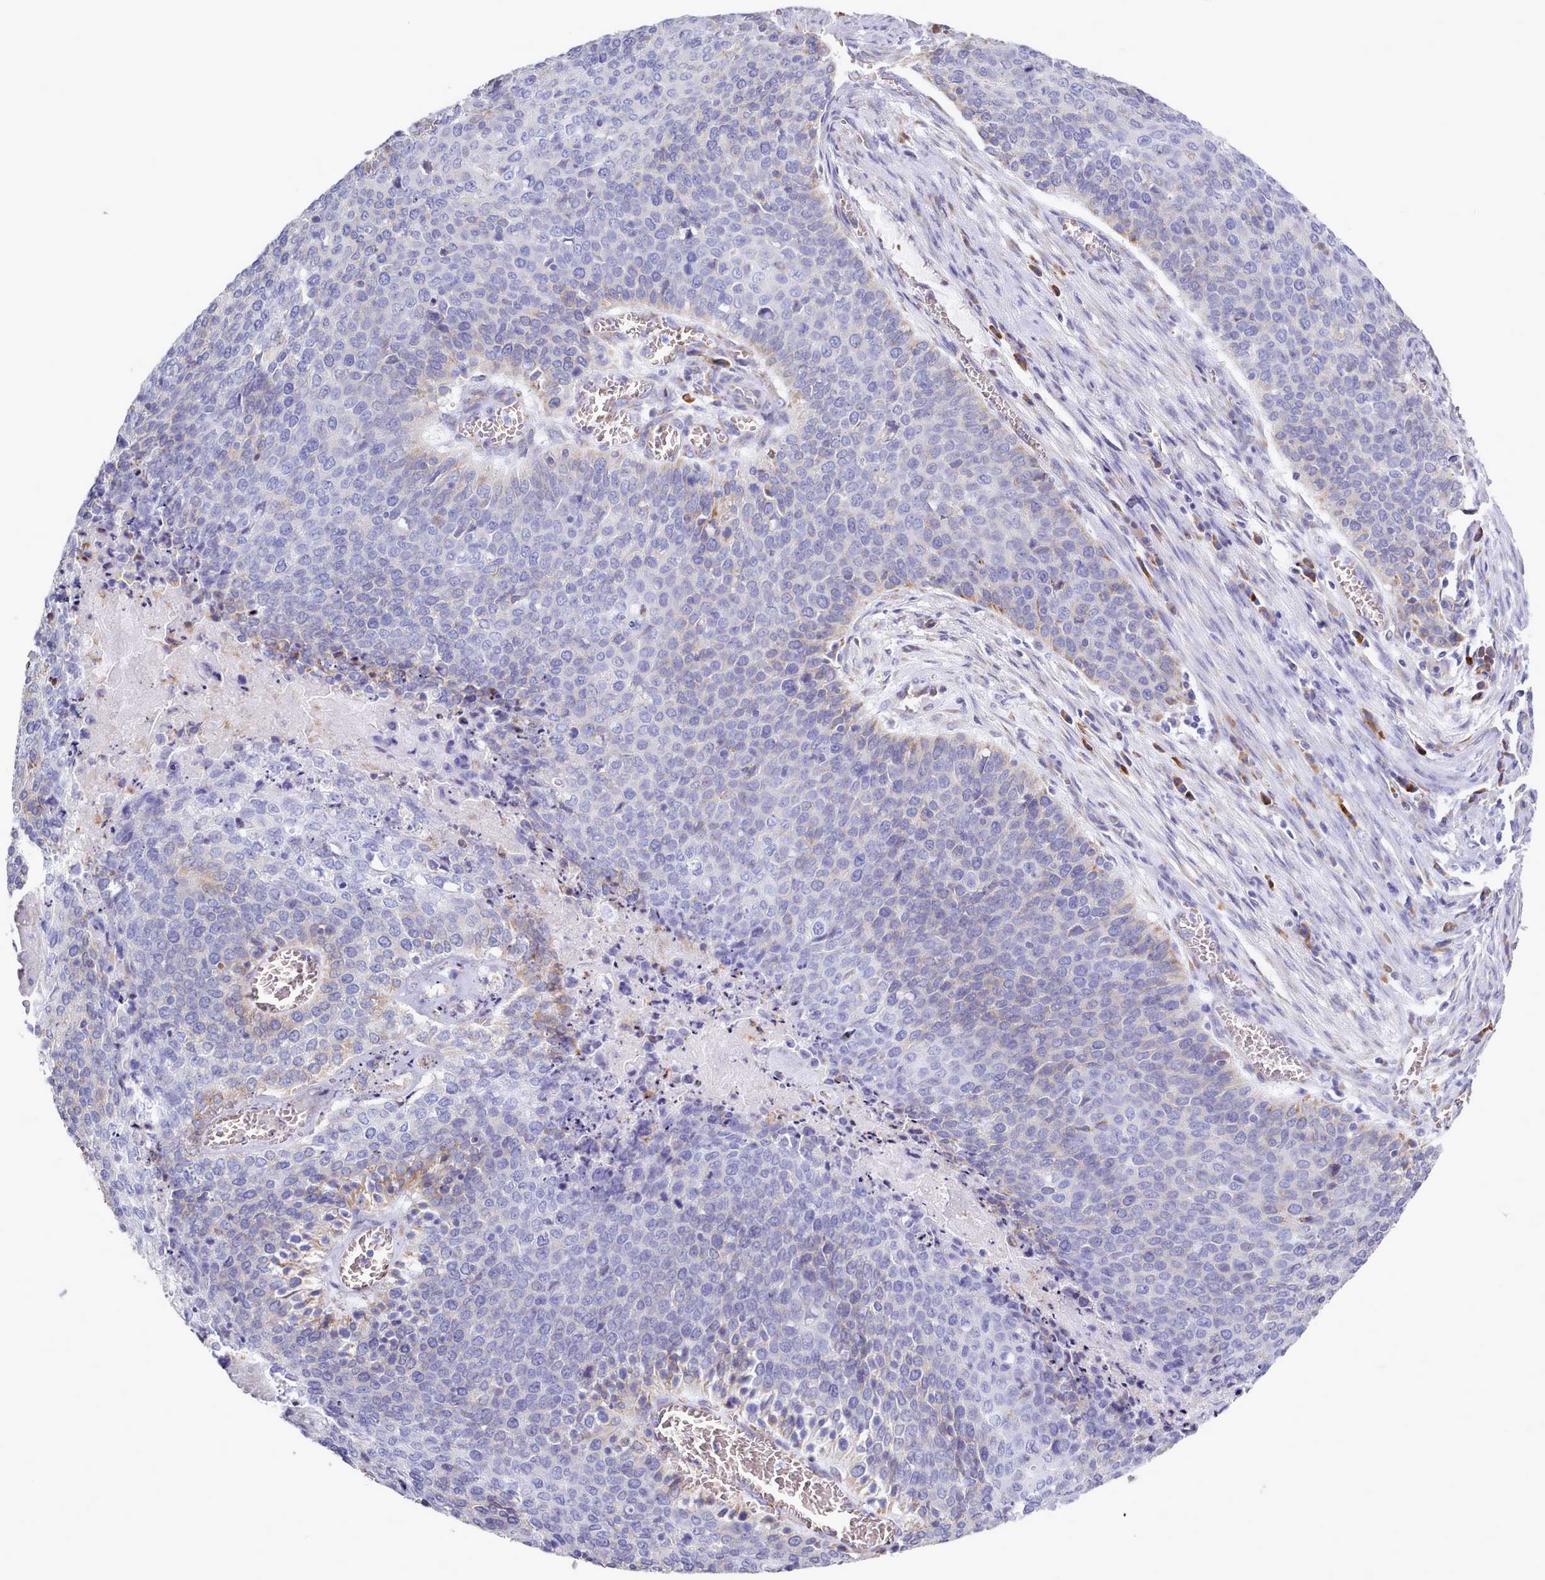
{"staining": {"intensity": "negative", "quantity": "none", "location": "none"}, "tissue": "cervical cancer", "cell_type": "Tumor cells", "image_type": "cancer", "snomed": [{"axis": "morphology", "description": "Squamous cell carcinoma, NOS"}, {"axis": "topography", "description": "Cervix"}], "caption": "Immunohistochemistry photomicrograph of cervical squamous cell carcinoma stained for a protein (brown), which shows no expression in tumor cells.", "gene": "XKR8", "patient": {"sex": "female", "age": 39}}